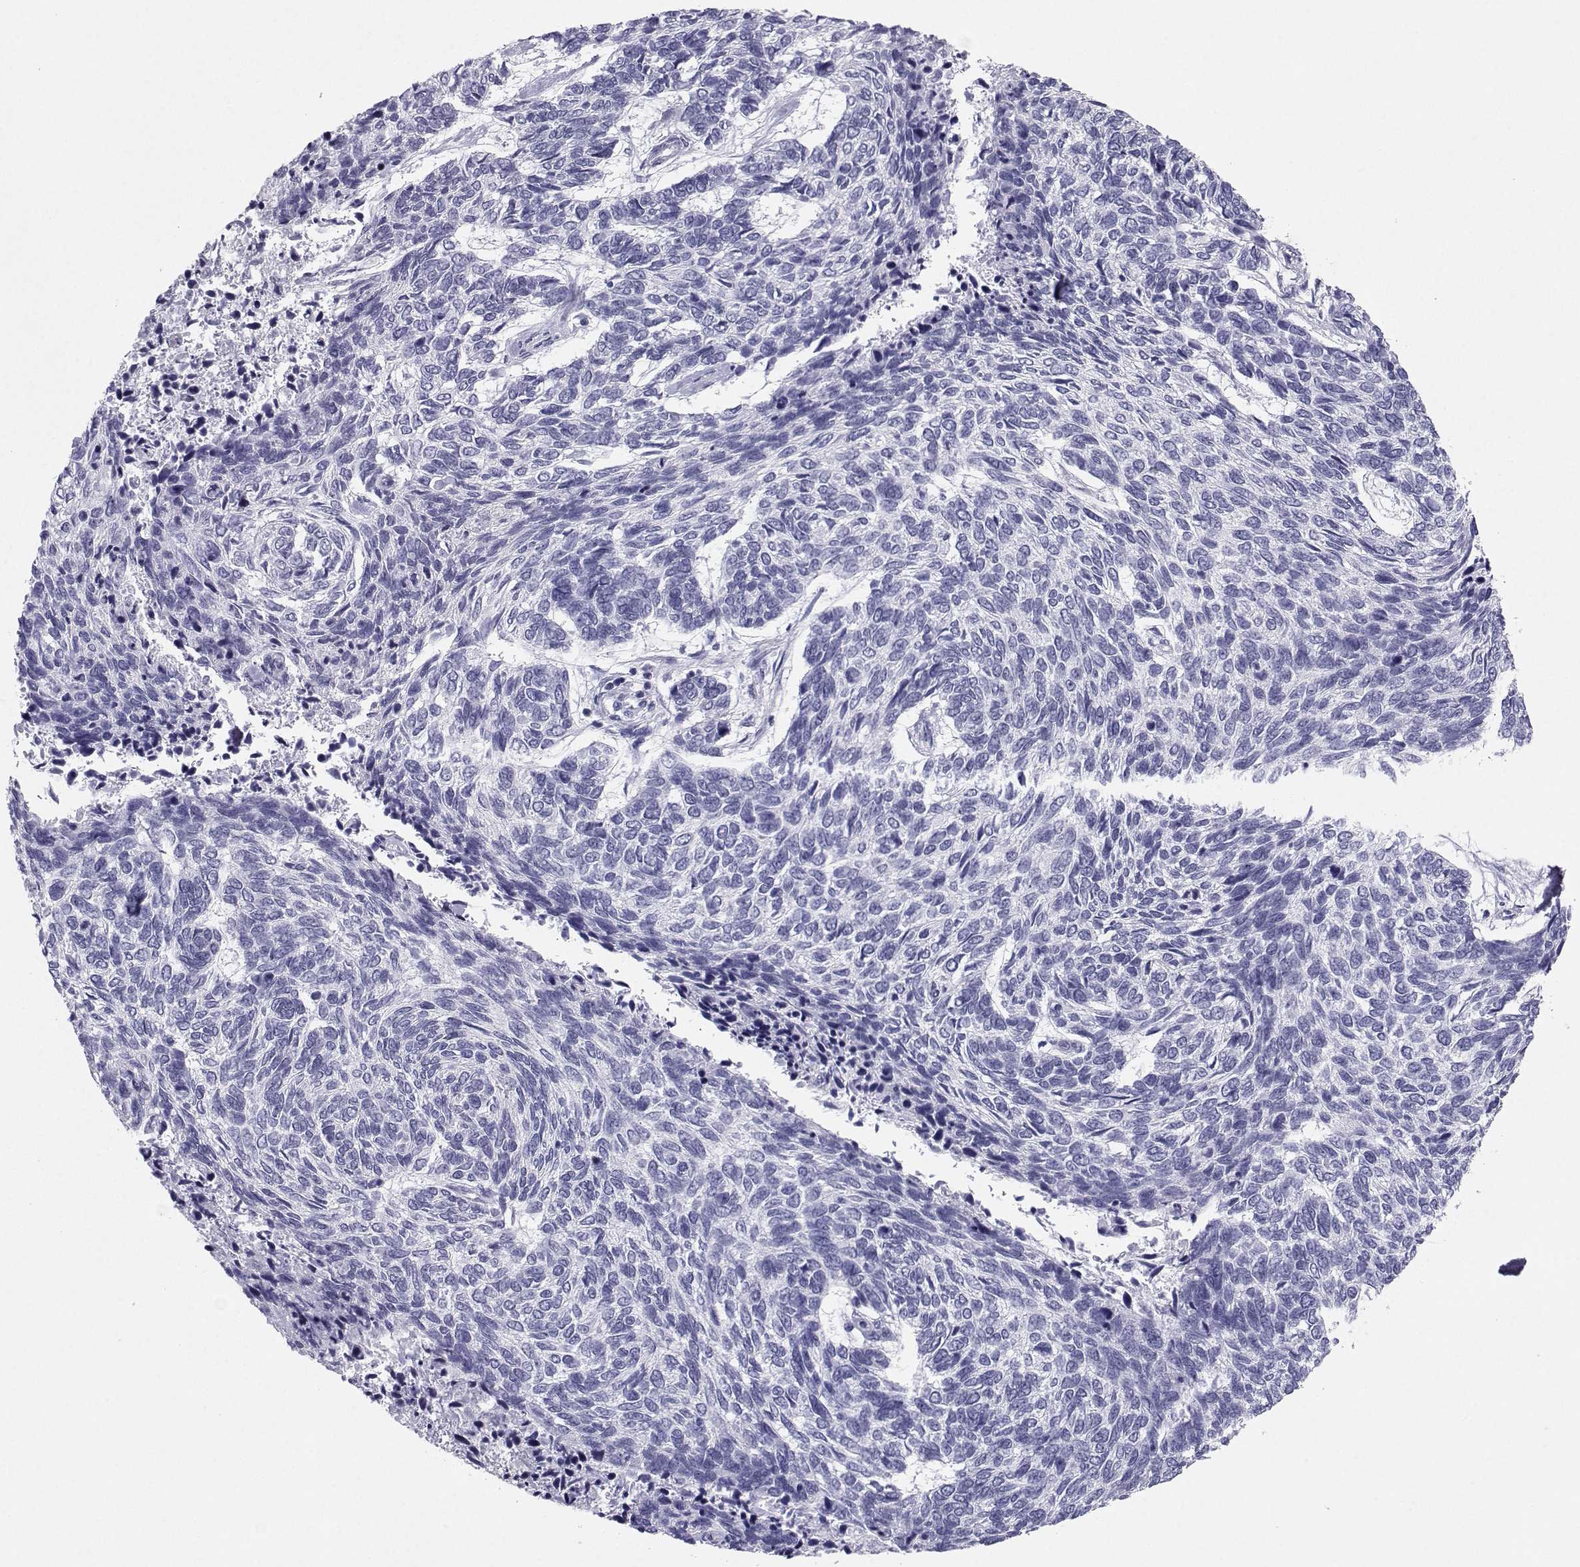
{"staining": {"intensity": "negative", "quantity": "none", "location": "none"}, "tissue": "skin cancer", "cell_type": "Tumor cells", "image_type": "cancer", "snomed": [{"axis": "morphology", "description": "Basal cell carcinoma"}, {"axis": "topography", "description": "Skin"}], "caption": "Tumor cells show no significant positivity in skin basal cell carcinoma. (DAB (3,3'-diaminobenzidine) immunohistochemistry with hematoxylin counter stain).", "gene": "SST", "patient": {"sex": "female", "age": 65}}